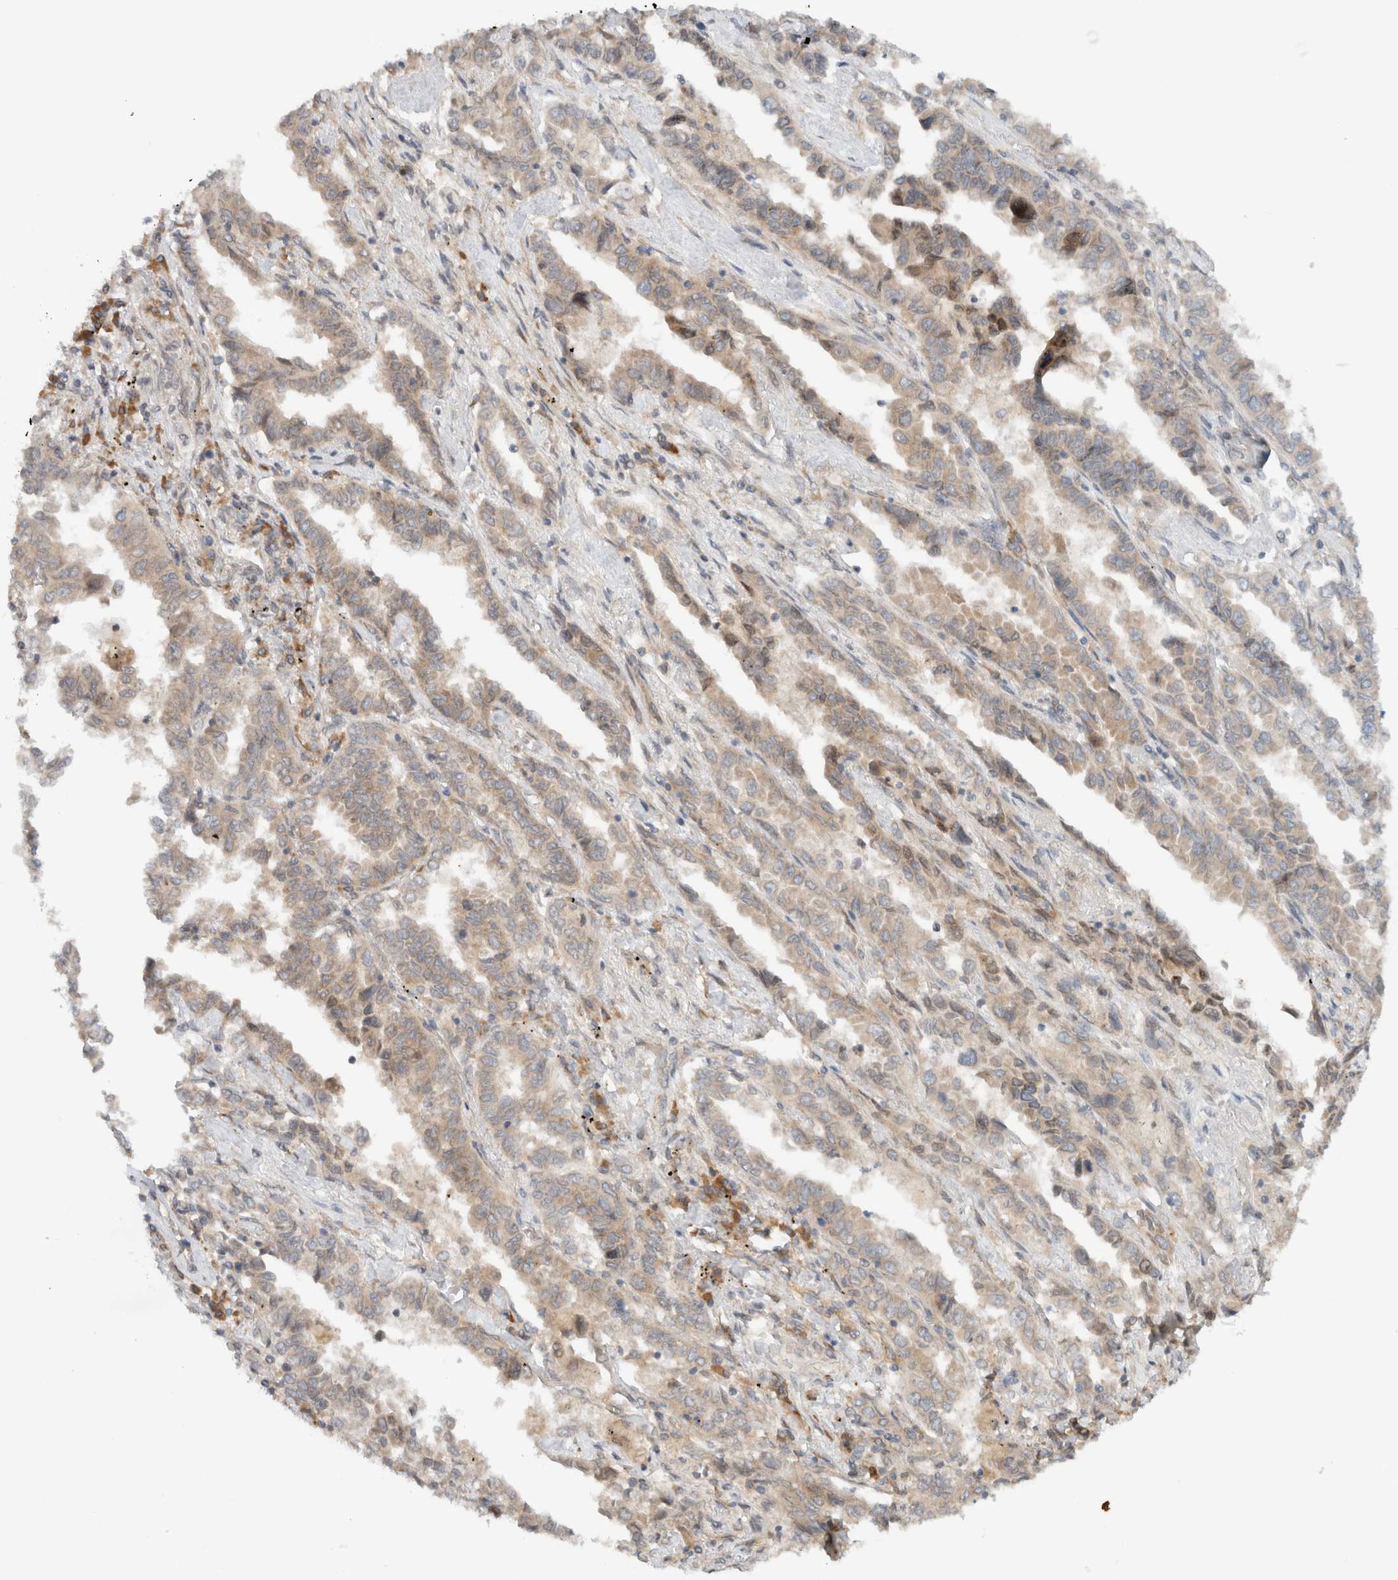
{"staining": {"intensity": "weak", "quantity": "25%-75%", "location": "cytoplasmic/membranous"}, "tissue": "lung cancer", "cell_type": "Tumor cells", "image_type": "cancer", "snomed": [{"axis": "morphology", "description": "Adenocarcinoma, NOS"}, {"axis": "topography", "description": "Lung"}], "caption": "A brown stain highlights weak cytoplasmic/membranous staining of a protein in human lung cancer (adenocarcinoma) tumor cells.", "gene": "ARFGEF2", "patient": {"sex": "female", "age": 51}}